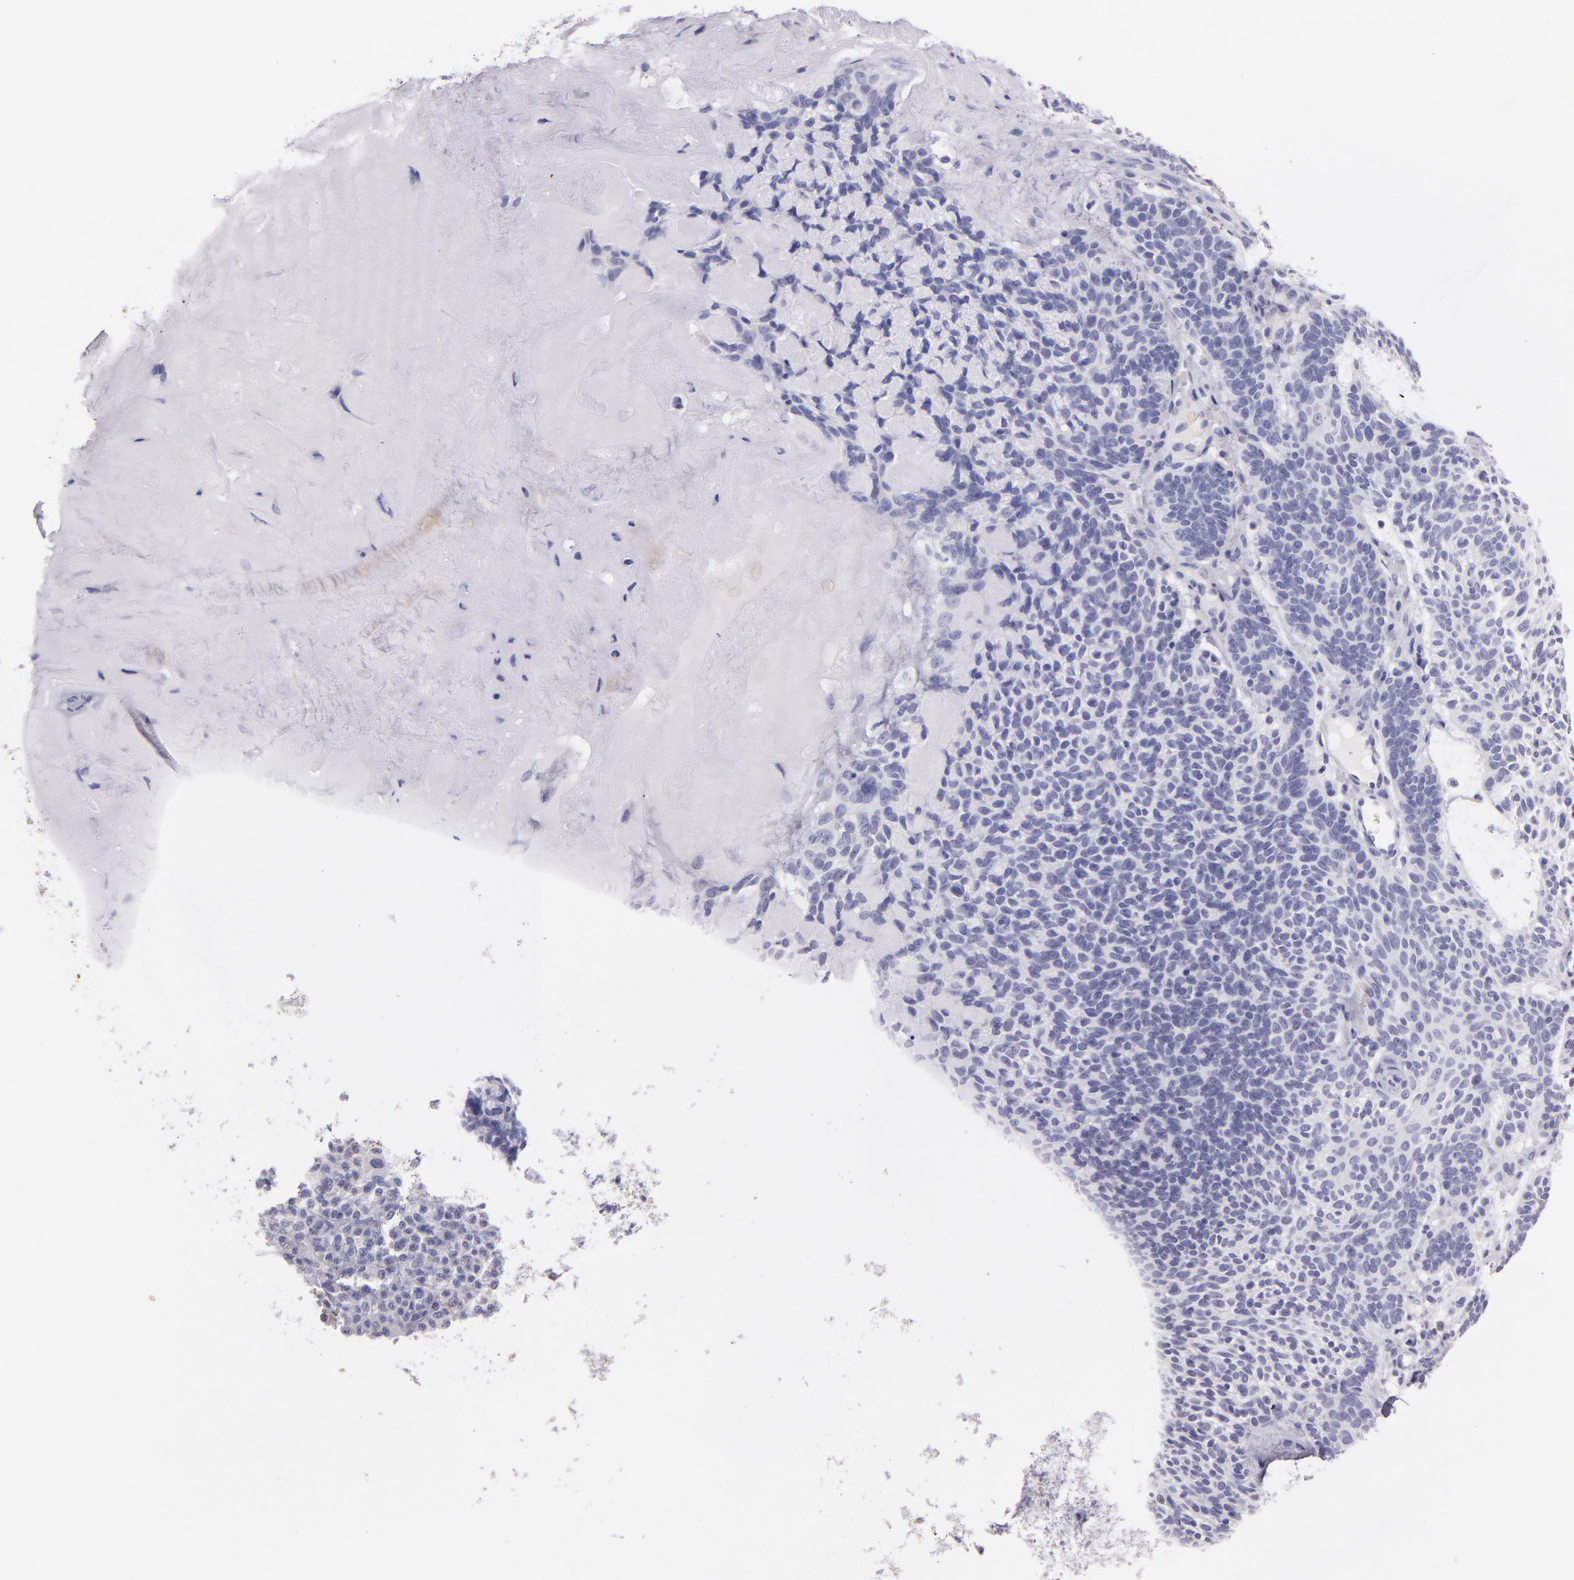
{"staining": {"intensity": "negative", "quantity": "none", "location": "none"}, "tissue": "skin cancer", "cell_type": "Tumor cells", "image_type": "cancer", "snomed": [{"axis": "morphology", "description": "Normal tissue, NOS"}, {"axis": "morphology", "description": "Basal cell carcinoma"}, {"axis": "topography", "description": "Skin"}], "caption": "A high-resolution image shows immunohistochemistry staining of skin cancer, which displays no significant staining in tumor cells.", "gene": "MUC5AC", "patient": {"sex": "female", "age": 70}}